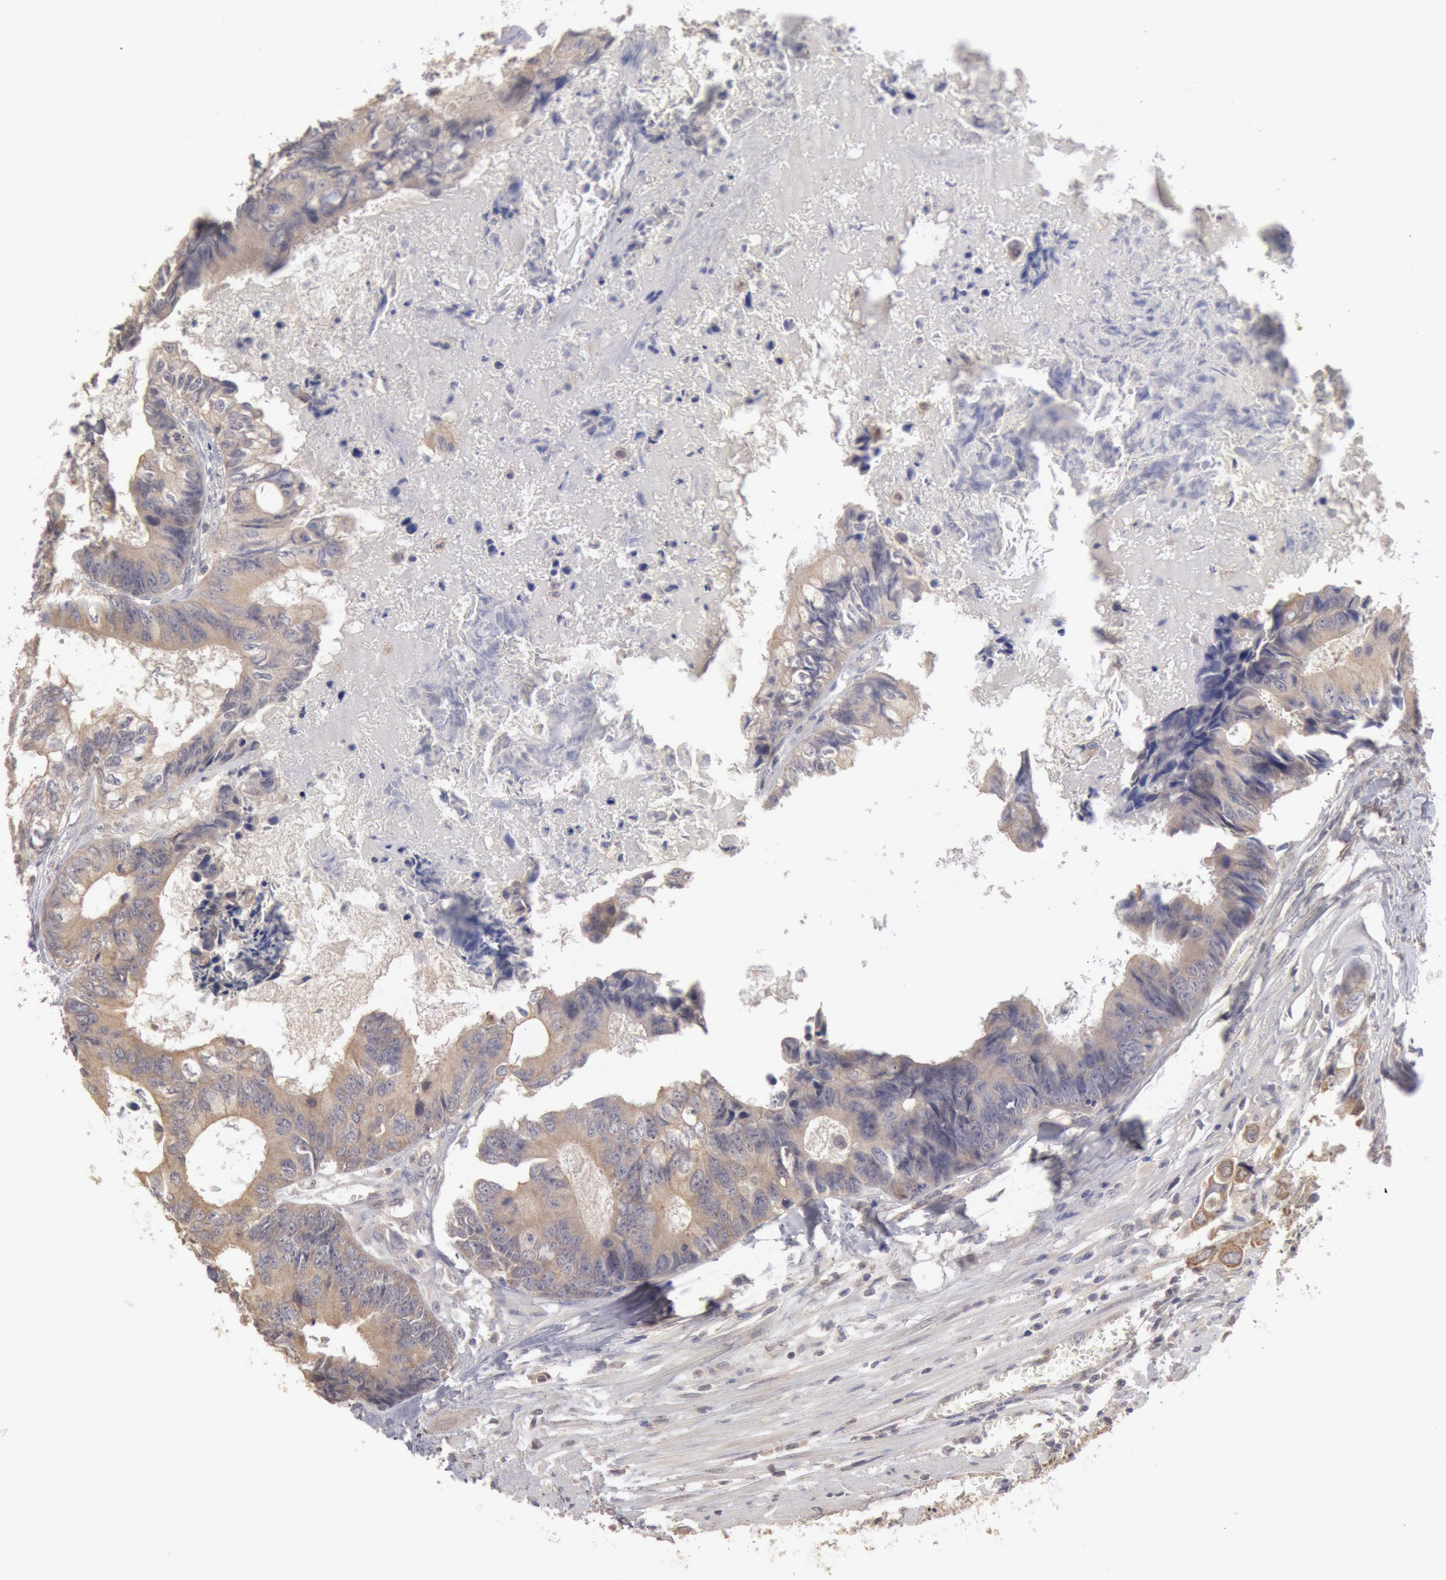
{"staining": {"intensity": "weak", "quantity": ">75%", "location": "cytoplasmic/membranous"}, "tissue": "colorectal cancer", "cell_type": "Tumor cells", "image_type": "cancer", "snomed": [{"axis": "morphology", "description": "Adenocarcinoma, NOS"}, {"axis": "topography", "description": "Rectum"}], "caption": "An image showing weak cytoplasmic/membranous positivity in approximately >75% of tumor cells in colorectal cancer, as visualized by brown immunohistochemical staining.", "gene": "ZFP36L1", "patient": {"sex": "female", "age": 98}}